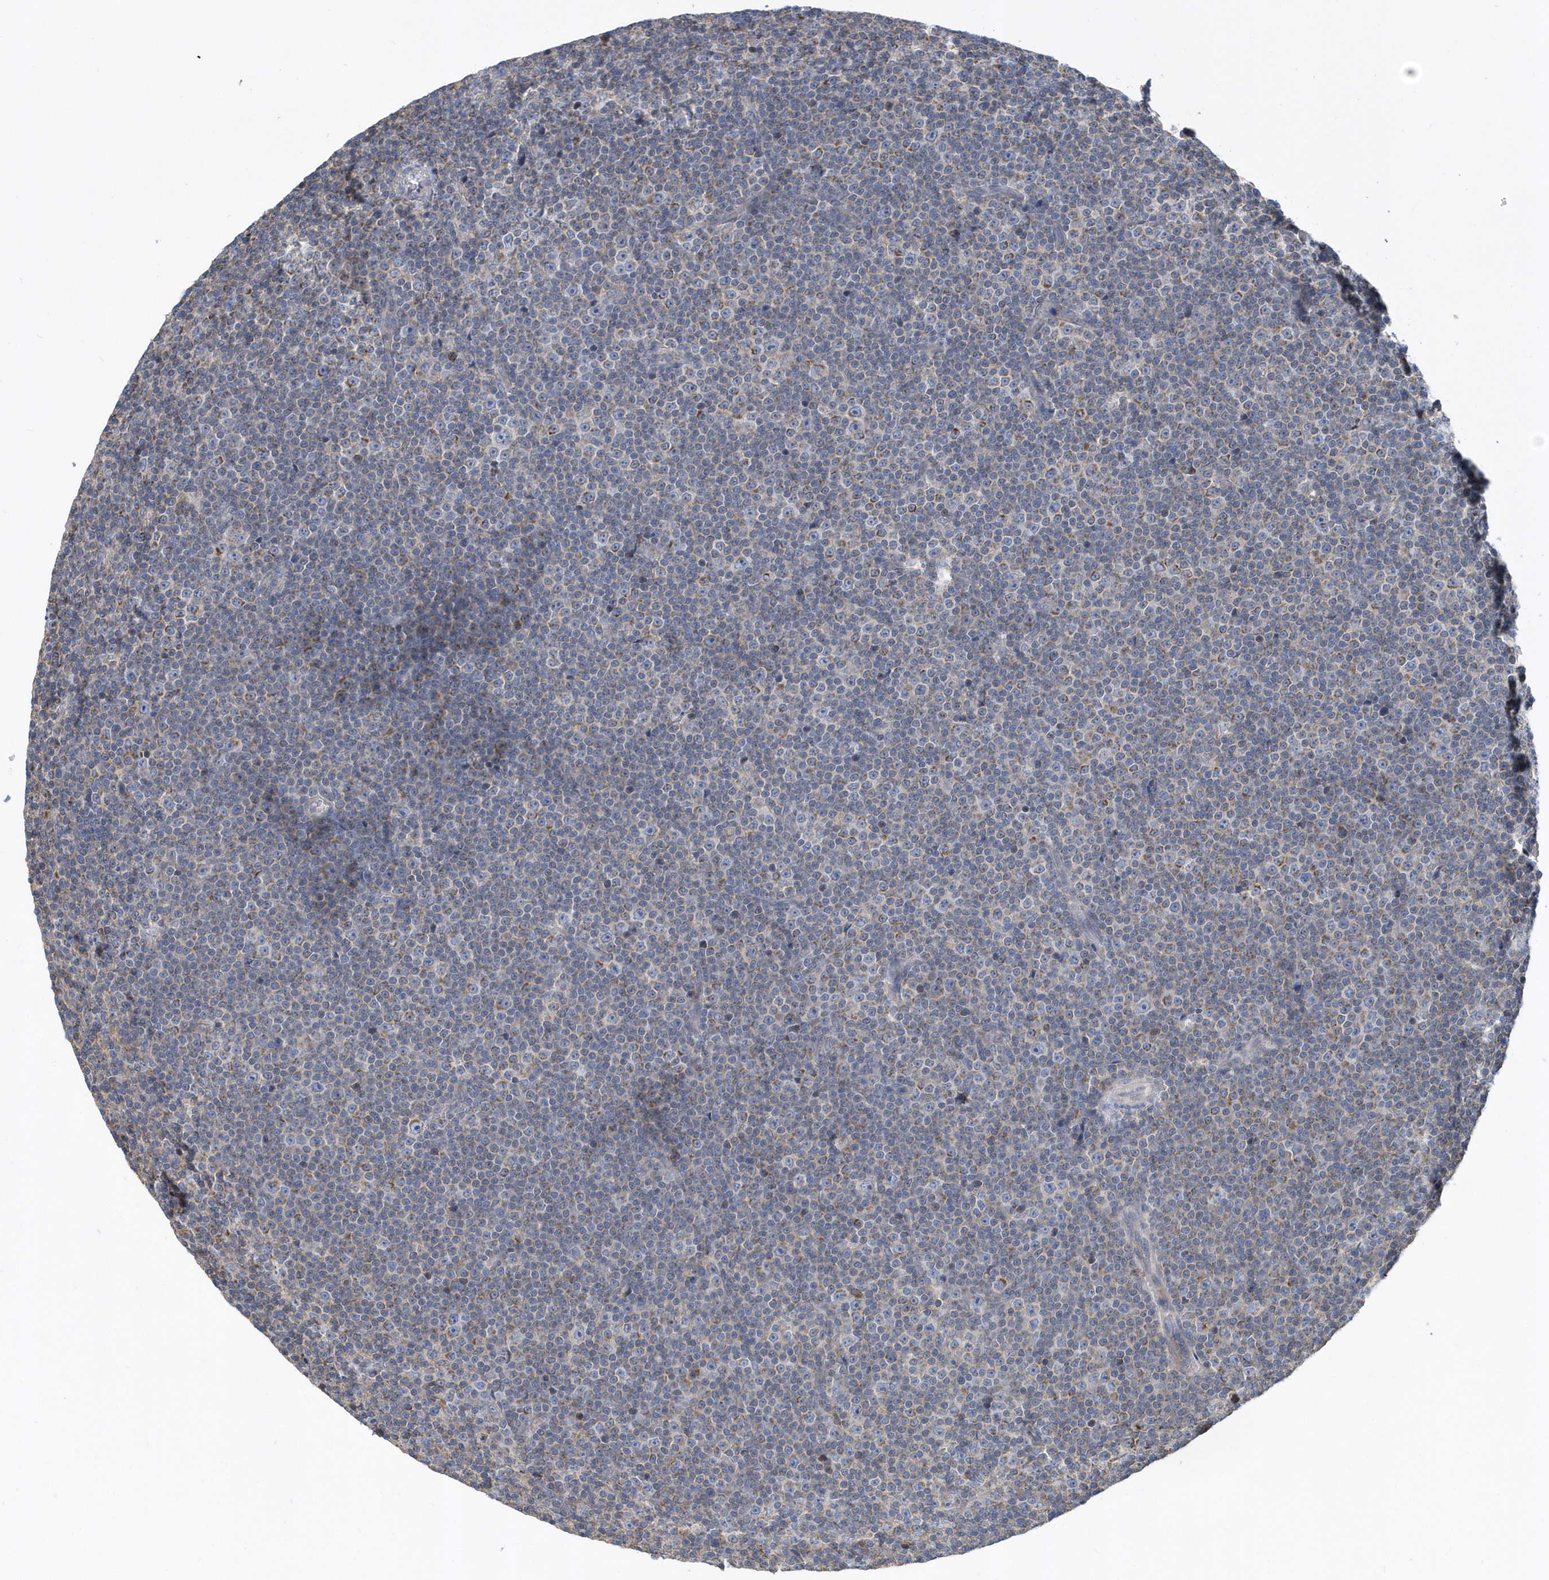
{"staining": {"intensity": "negative", "quantity": "none", "location": "none"}, "tissue": "lymphoma", "cell_type": "Tumor cells", "image_type": "cancer", "snomed": [{"axis": "morphology", "description": "Malignant lymphoma, non-Hodgkin's type, Low grade"}, {"axis": "topography", "description": "Lymph node"}], "caption": "Lymphoma was stained to show a protein in brown. There is no significant expression in tumor cells.", "gene": "TRAIP", "patient": {"sex": "female", "age": 67}}